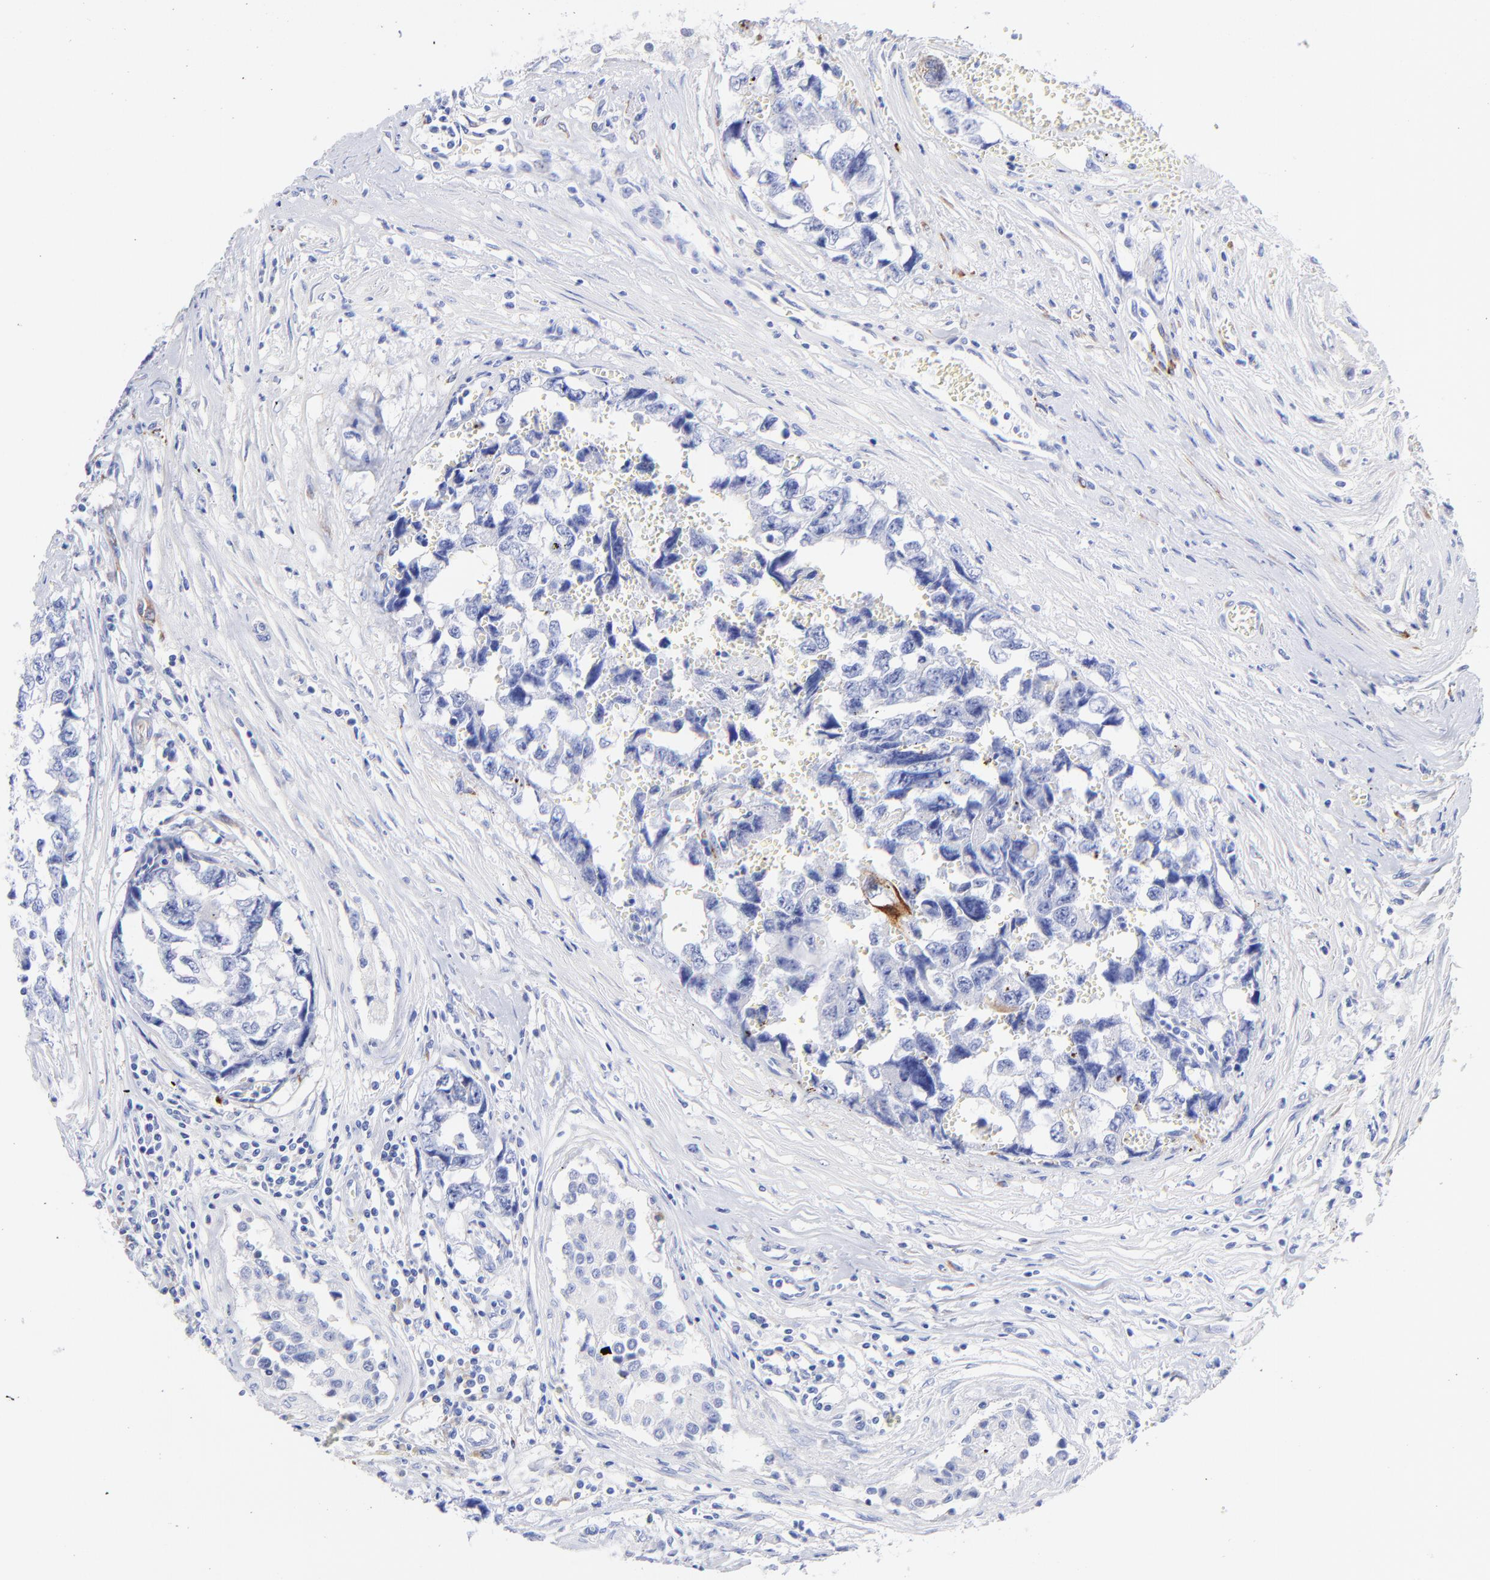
{"staining": {"intensity": "negative", "quantity": "none", "location": "none"}, "tissue": "testis cancer", "cell_type": "Tumor cells", "image_type": "cancer", "snomed": [{"axis": "morphology", "description": "Carcinoma, Embryonal, NOS"}, {"axis": "topography", "description": "Testis"}], "caption": "Immunohistochemistry (IHC) of testis cancer exhibits no expression in tumor cells.", "gene": "C1QTNF6", "patient": {"sex": "male", "age": 31}}